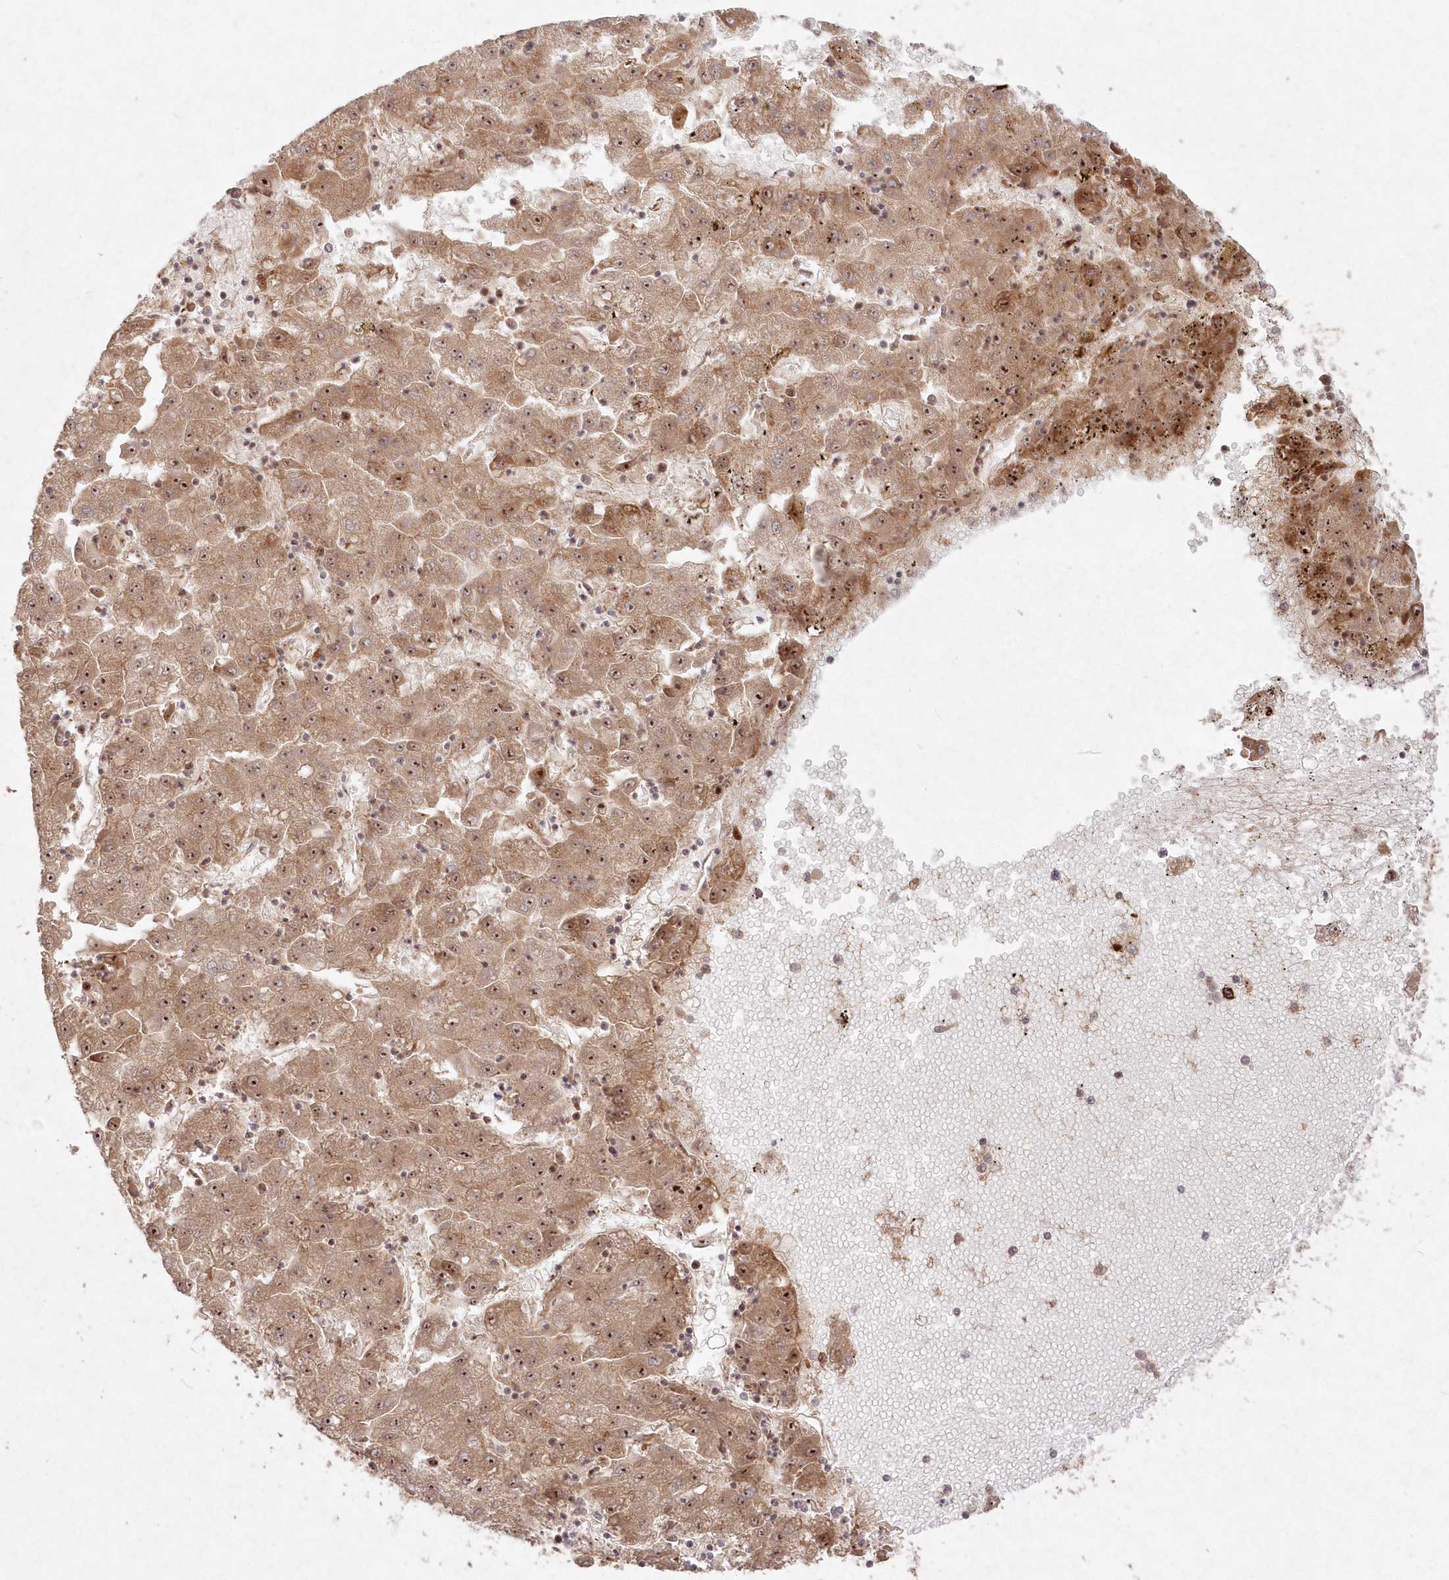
{"staining": {"intensity": "moderate", "quantity": ">75%", "location": "cytoplasmic/membranous,nuclear"}, "tissue": "liver cancer", "cell_type": "Tumor cells", "image_type": "cancer", "snomed": [{"axis": "morphology", "description": "Carcinoma, Hepatocellular, NOS"}, {"axis": "topography", "description": "Liver"}], "caption": "Protein expression analysis of human hepatocellular carcinoma (liver) reveals moderate cytoplasmic/membranous and nuclear staining in about >75% of tumor cells.", "gene": "SERINC1", "patient": {"sex": "male", "age": 72}}